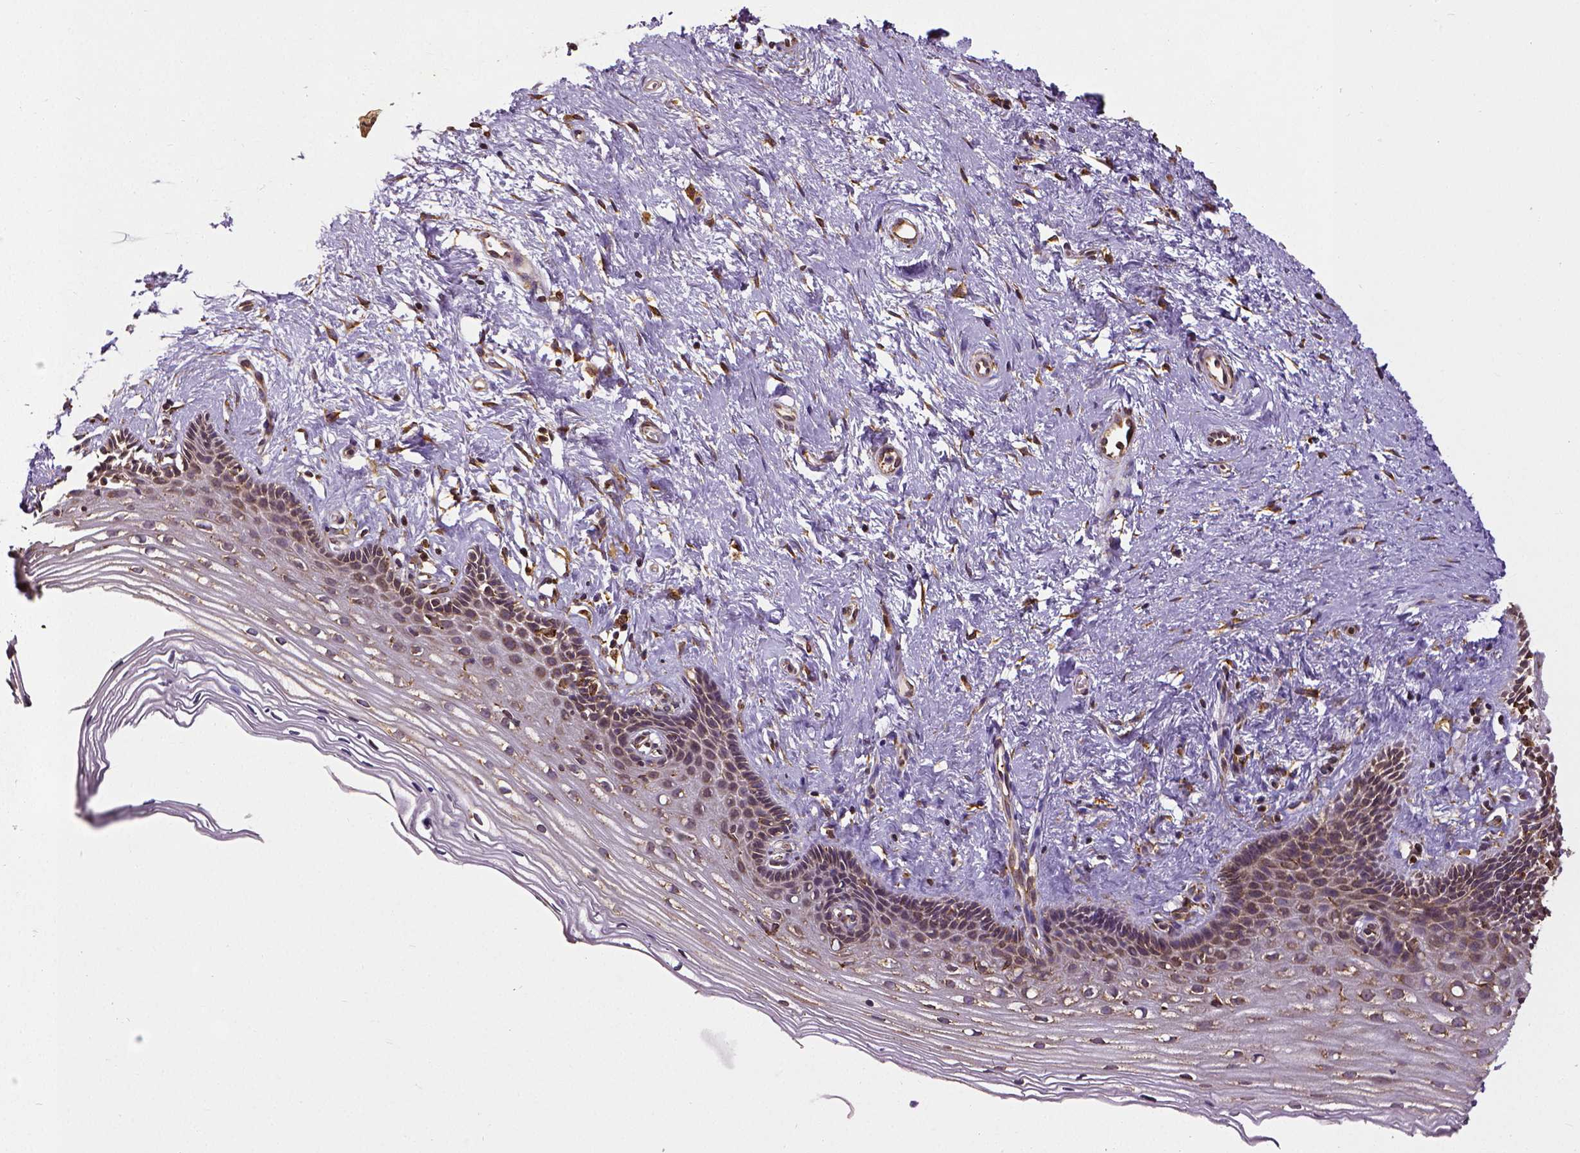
{"staining": {"intensity": "moderate", "quantity": ">75%", "location": "cytoplasmic/membranous"}, "tissue": "cervix", "cell_type": "Glandular cells", "image_type": "normal", "snomed": [{"axis": "morphology", "description": "Normal tissue, NOS"}, {"axis": "topography", "description": "Cervix"}], "caption": "A micrograph of human cervix stained for a protein reveals moderate cytoplasmic/membranous brown staining in glandular cells. (DAB IHC, brown staining for protein, blue staining for nuclei).", "gene": "MTDH", "patient": {"sex": "female", "age": 40}}